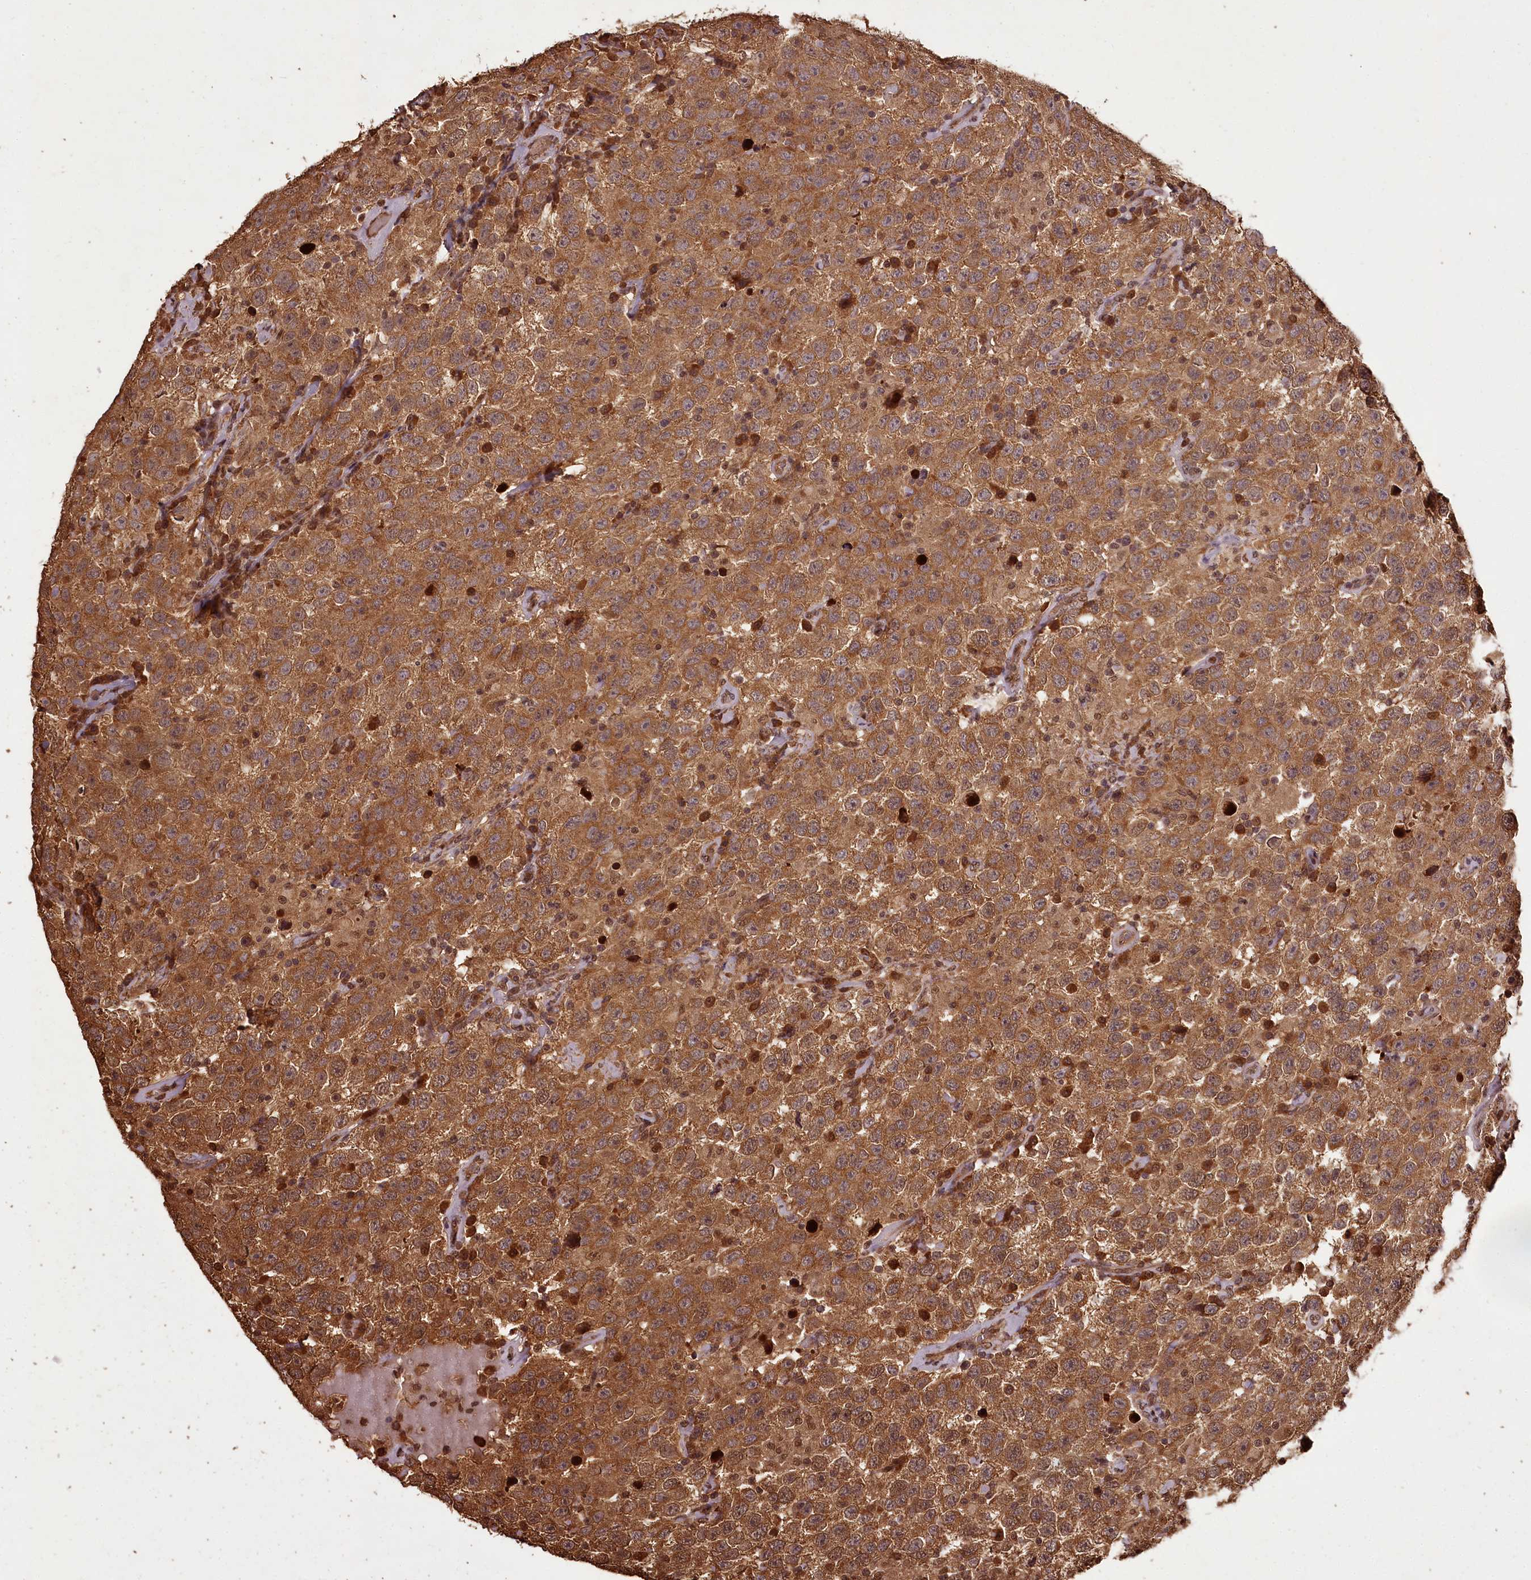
{"staining": {"intensity": "strong", "quantity": ">75%", "location": "cytoplasmic/membranous"}, "tissue": "testis cancer", "cell_type": "Tumor cells", "image_type": "cancer", "snomed": [{"axis": "morphology", "description": "Seminoma, NOS"}, {"axis": "topography", "description": "Testis"}], "caption": "Testis cancer stained with DAB immunohistochemistry (IHC) demonstrates high levels of strong cytoplasmic/membranous staining in approximately >75% of tumor cells. (brown staining indicates protein expression, while blue staining denotes nuclei).", "gene": "NPRL2", "patient": {"sex": "male", "age": 41}}